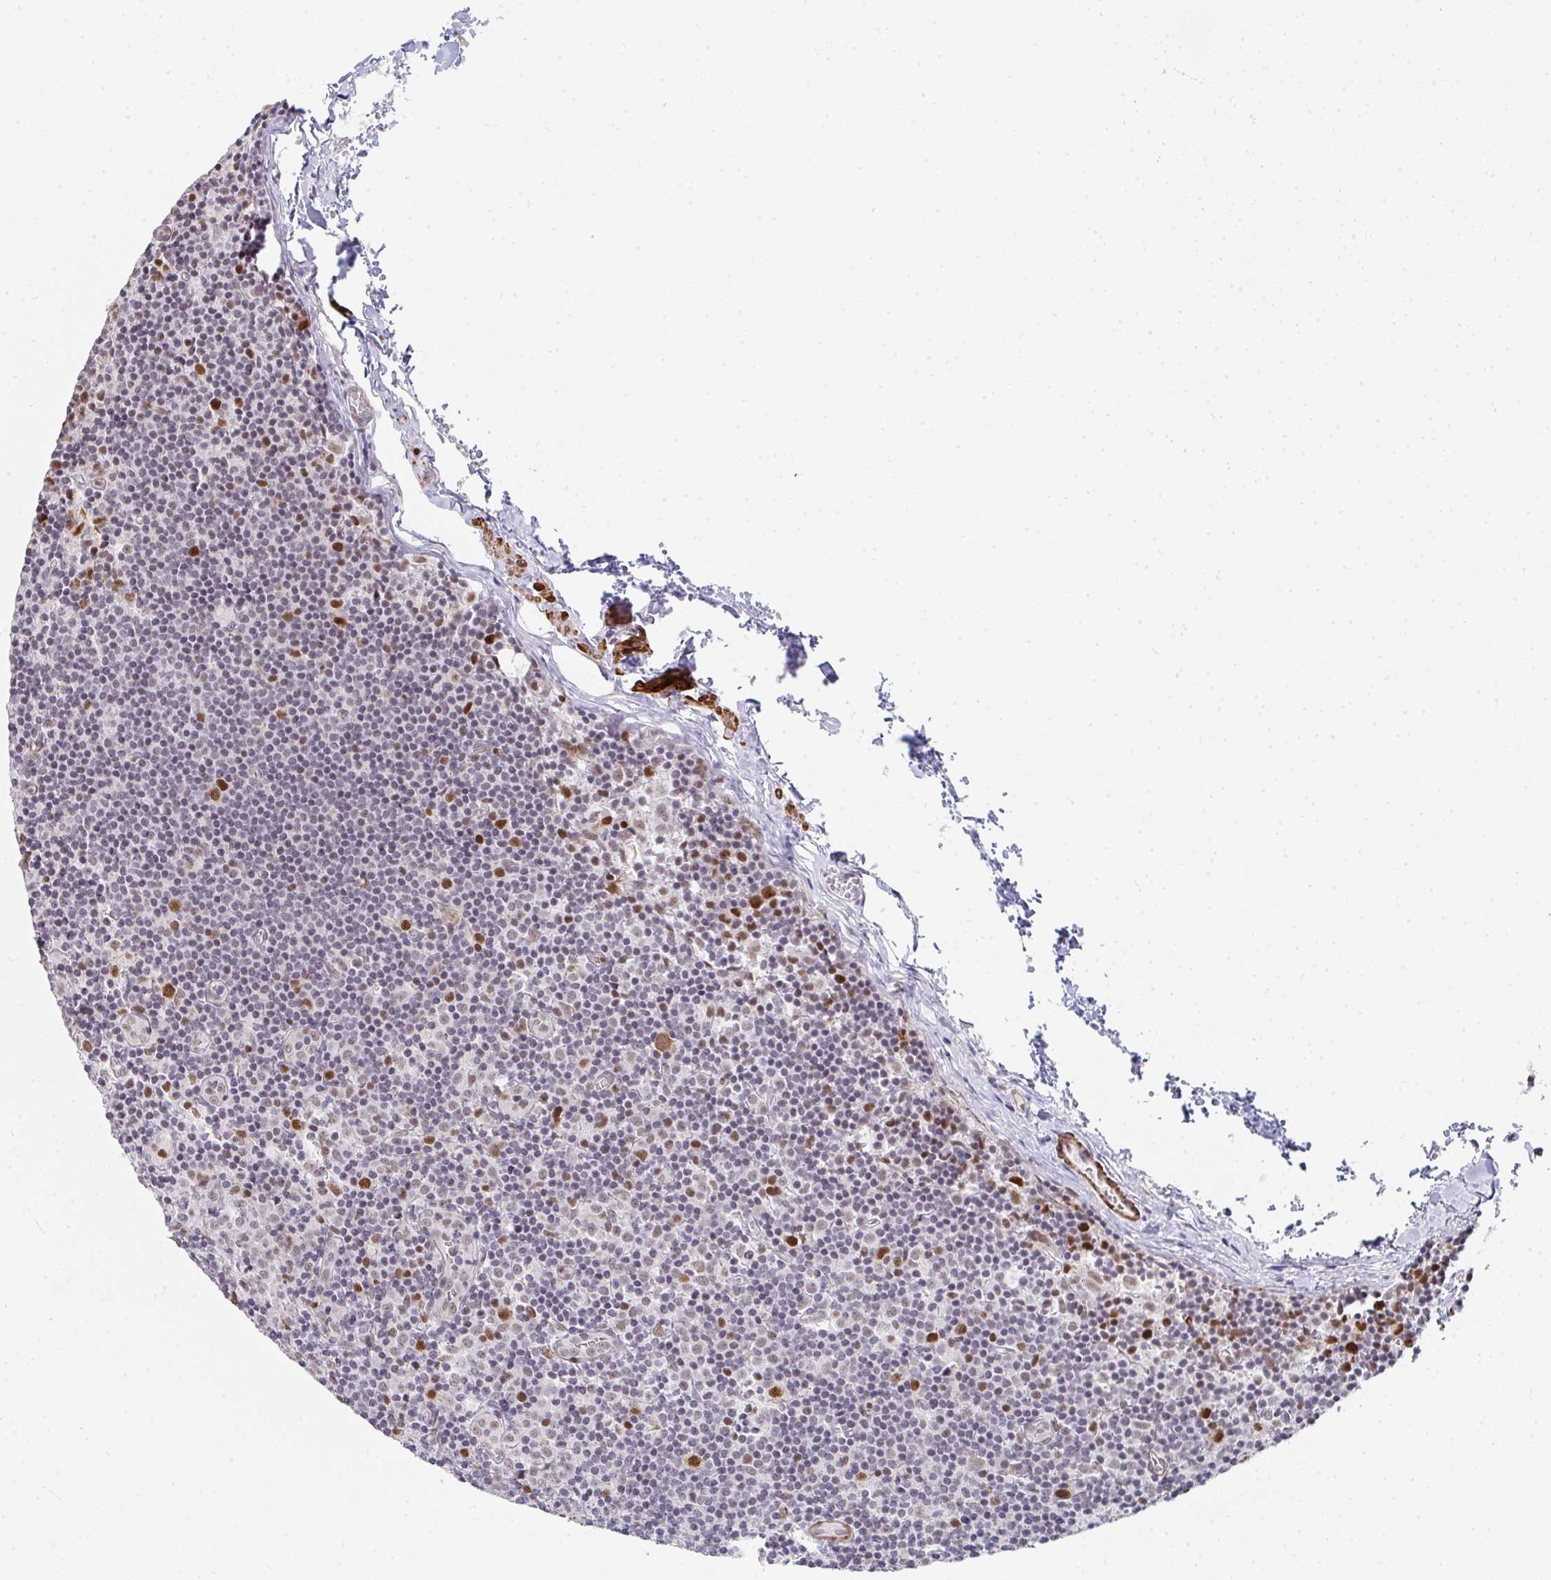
{"staining": {"intensity": "moderate", "quantity": "25%-75%", "location": "nuclear"}, "tissue": "lymph node", "cell_type": "Germinal center cells", "image_type": "normal", "snomed": [{"axis": "morphology", "description": "Normal tissue, NOS"}, {"axis": "topography", "description": "Lymph node"}], "caption": "Approximately 25%-75% of germinal center cells in benign lymph node demonstrate moderate nuclear protein expression as visualized by brown immunohistochemical staining.", "gene": "GINS2", "patient": {"sex": "female", "age": 45}}